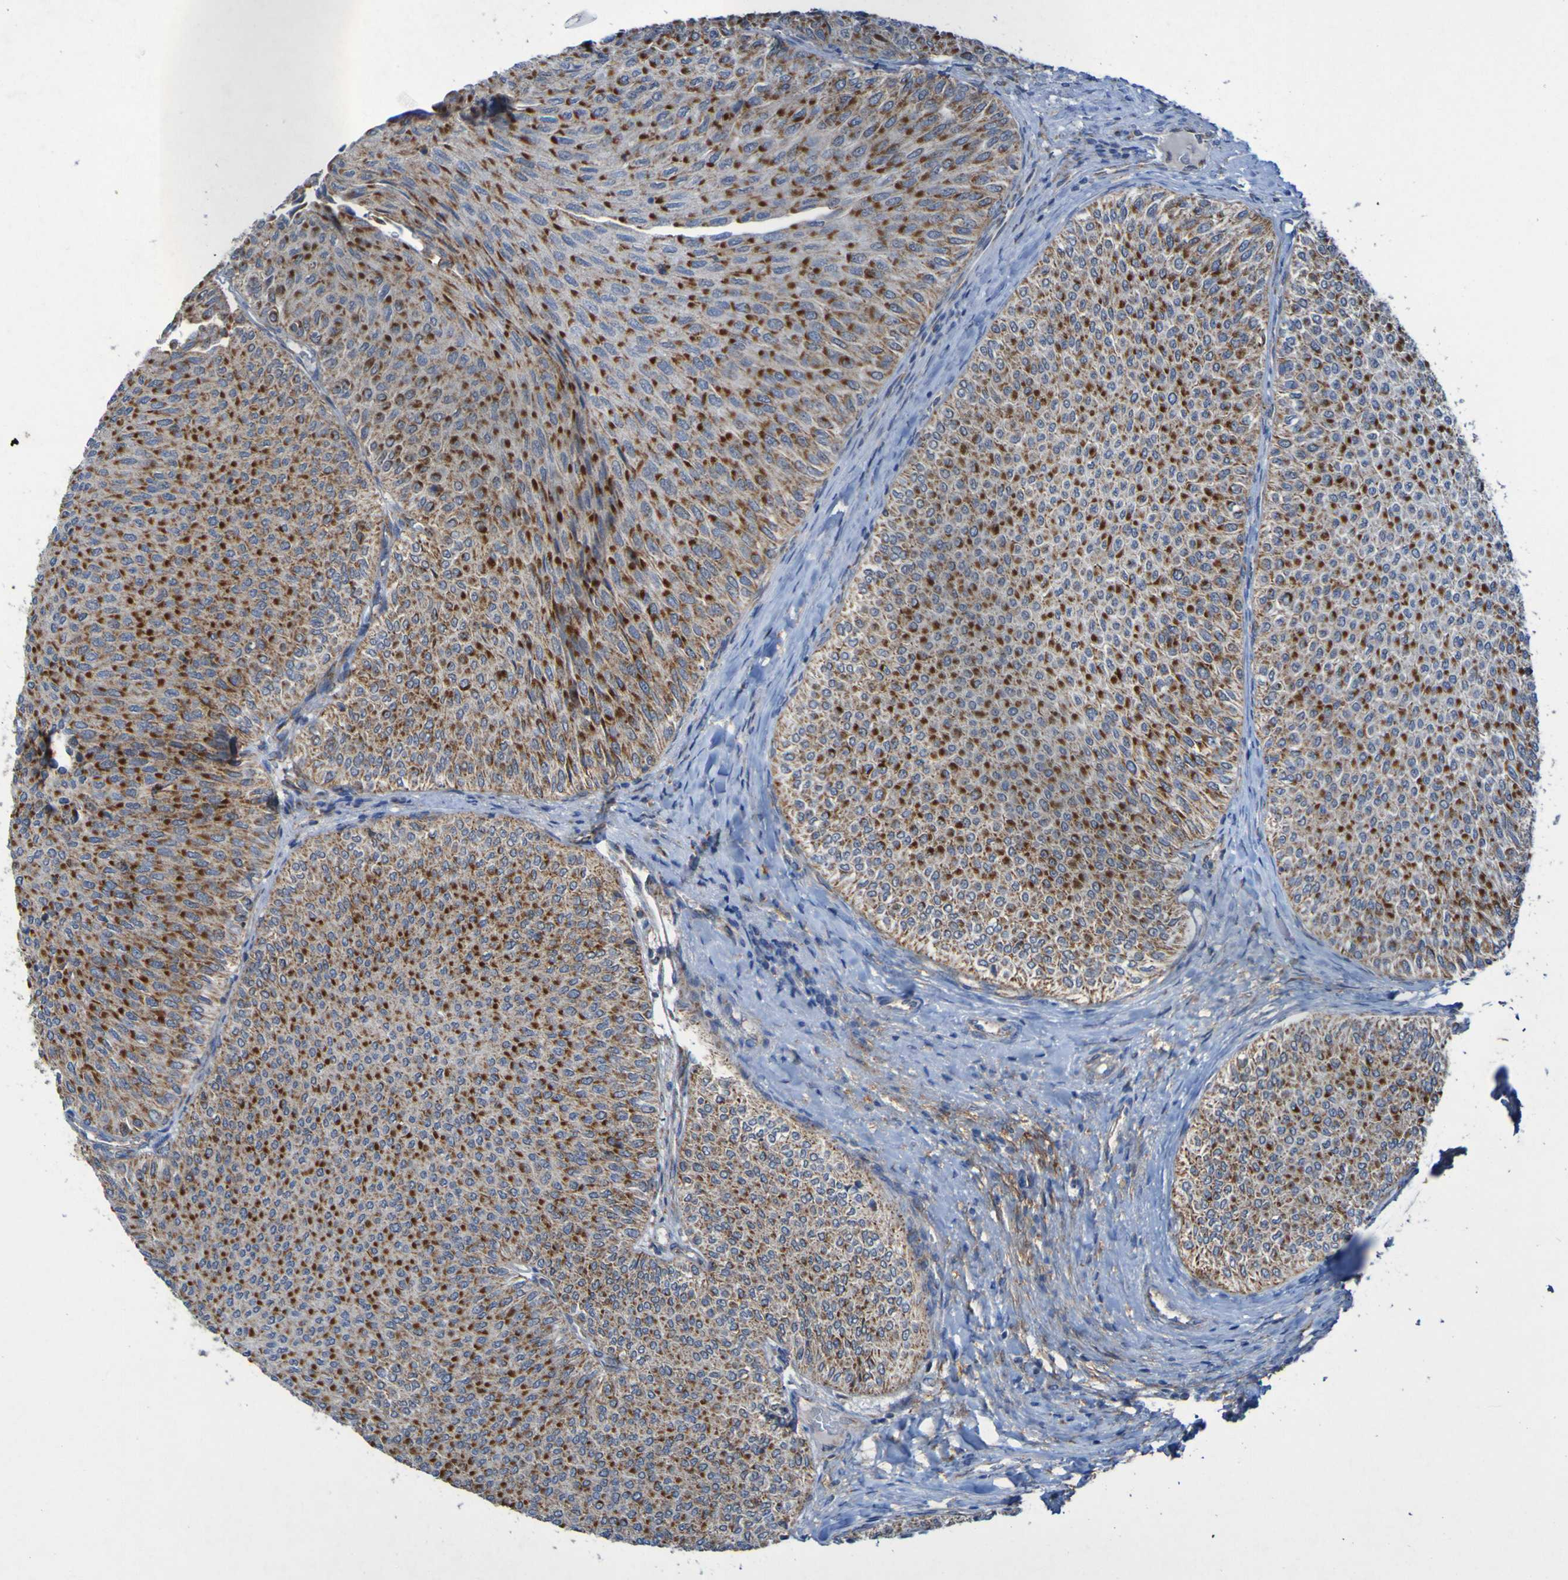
{"staining": {"intensity": "strong", "quantity": "25%-75%", "location": "cytoplasmic/membranous"}, "tissue": "urothelial cancer", "cell_type": "Tumor cells", "image_type": "cancer", "snomed": [{"axis": "morphology", "description": "Urothelial carcinoma, Low grade"}, {"axis": "topography", "description": "Urinary bladder"}], "caption": "Immunohistochemistry (IHC) of urothelial cancer displays high levels of strong cytoplasmic/membranous expression in about 25%-75% of tumor cells.", "gene": "CCDC51", "patient": {"sex": "male", "age": 78}}